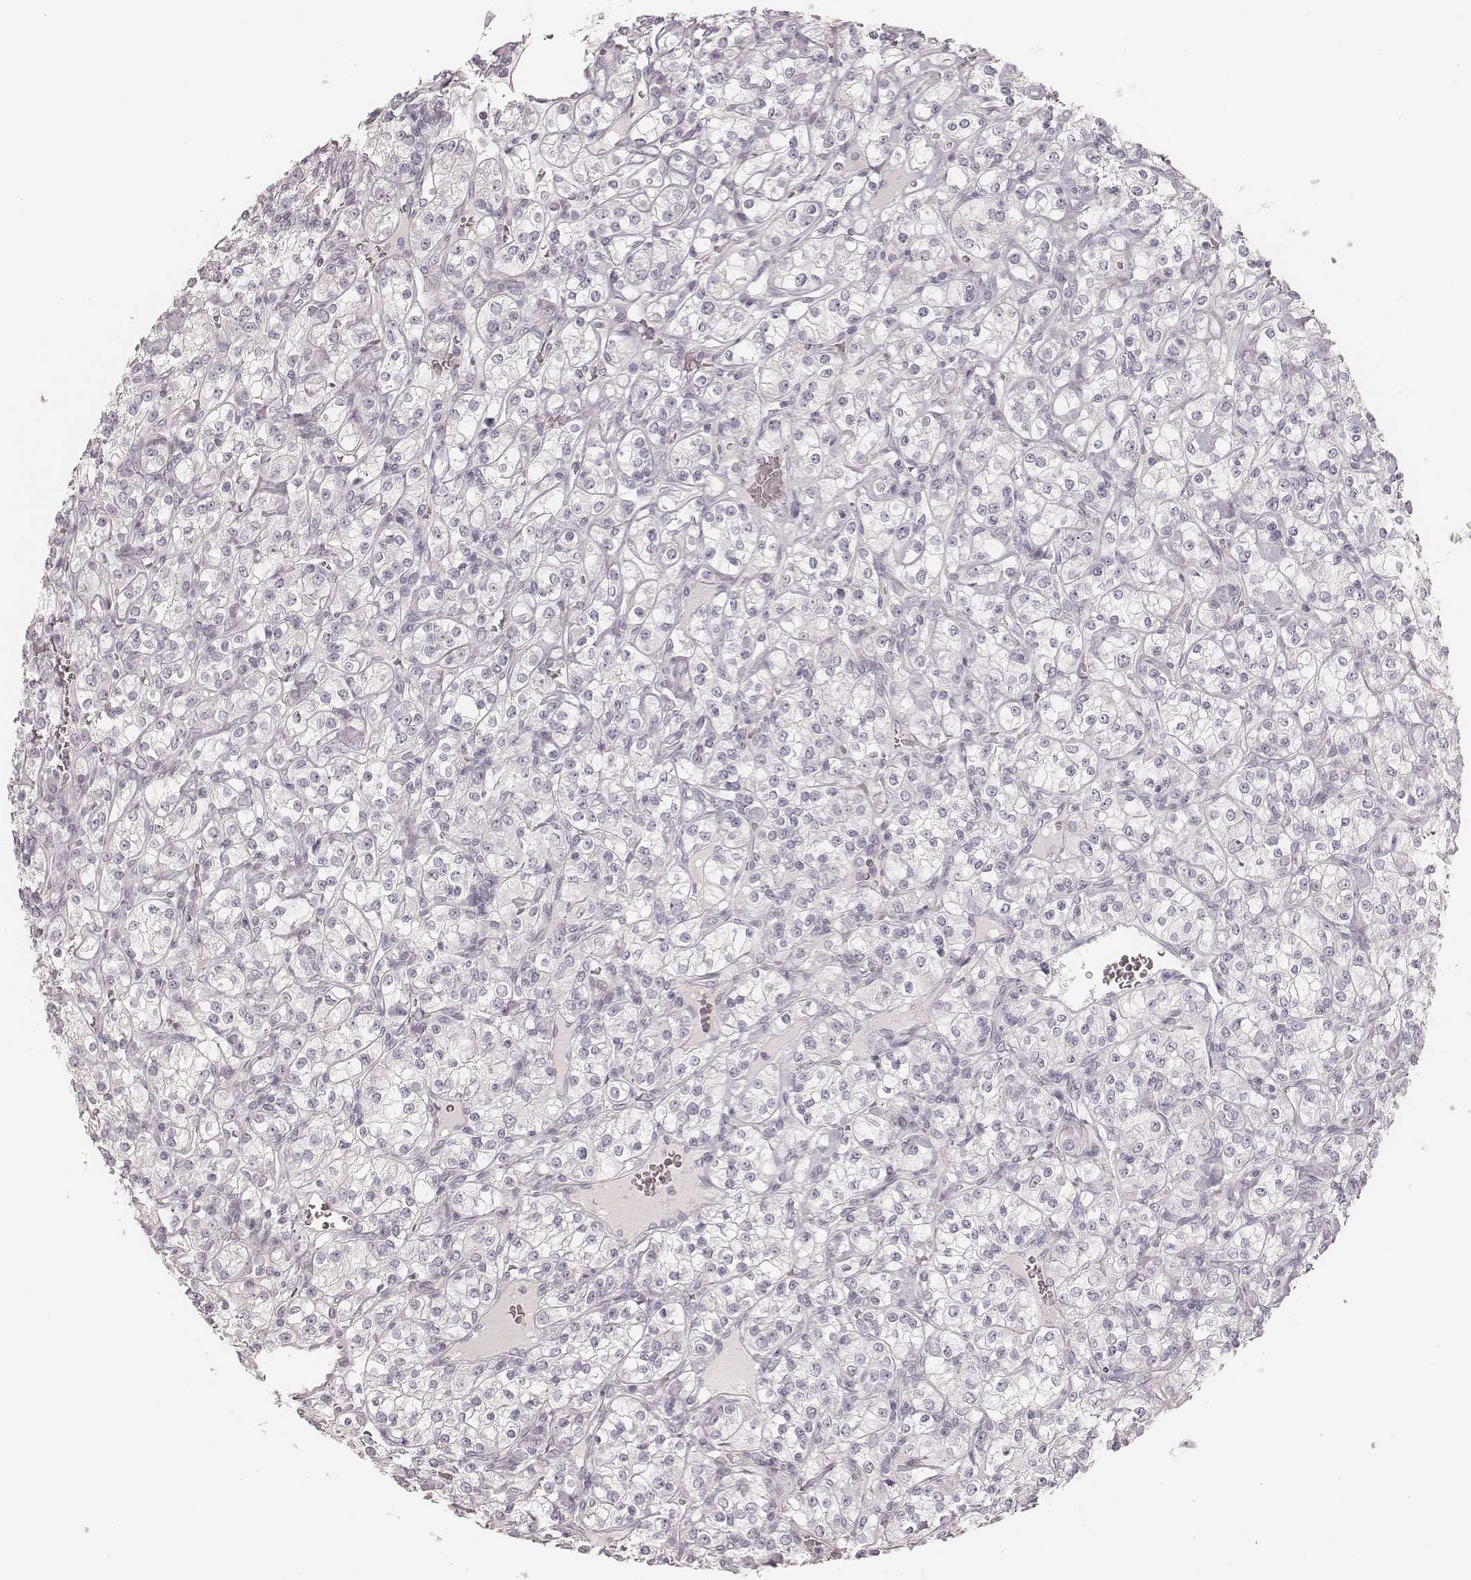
{"staining": {"intensity": "negative", "quantity": "none", "location": "none"}, "tissue": "renal cancer", "cell_type": "Tumor cells", "image_type": "cancer", "snomed": [{"axis": "morphology", "description": "Adenocarcinoma, NOS"}, {"axis": "topography", "description": "Kidney"}], "caption": "Tumor cells are negative for protein expression in human renal adenocarcinoma.", "gene": "SPATA24", "patient": {"sex": "male", "age": 77}}